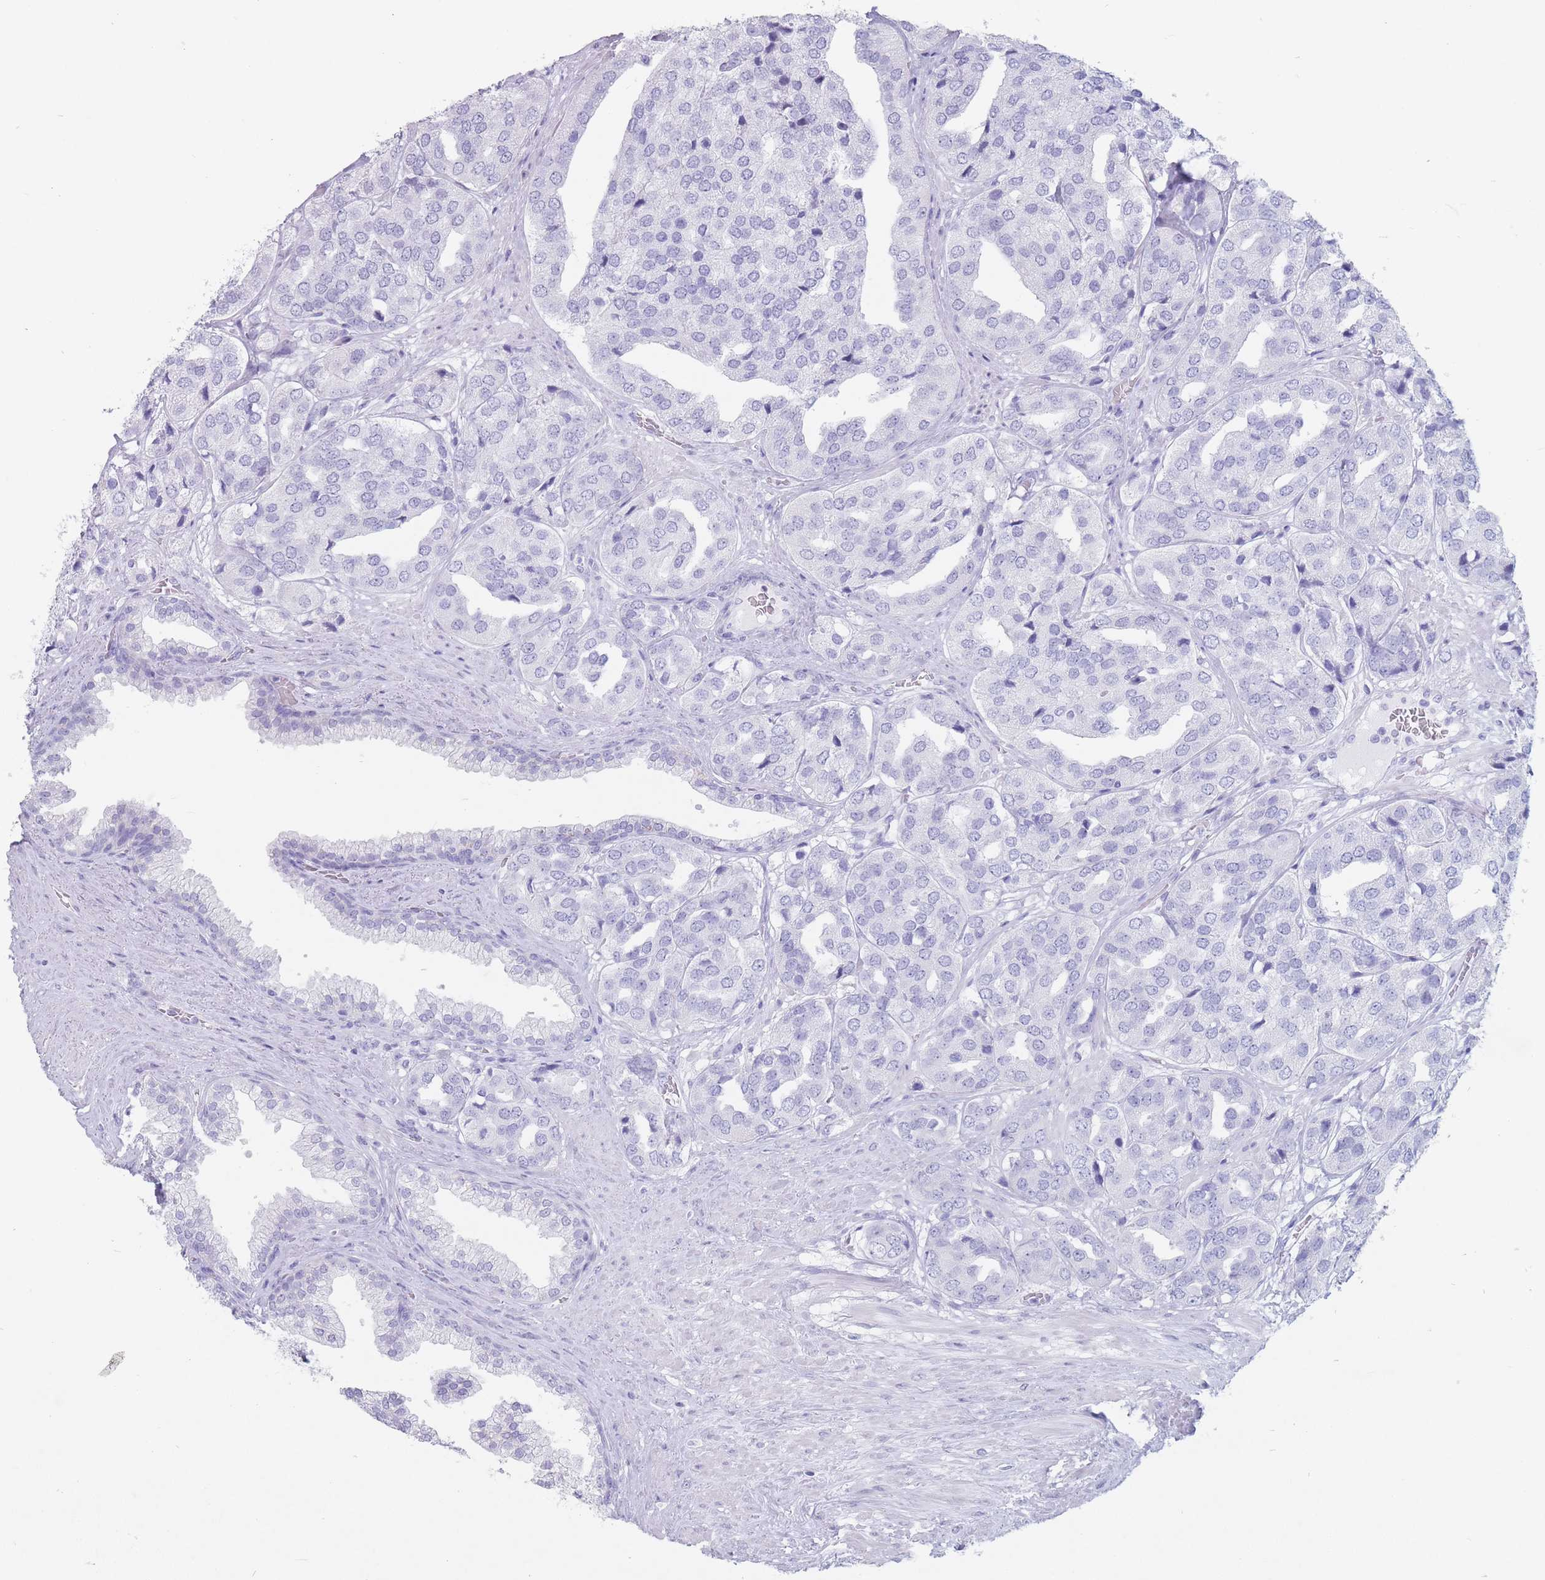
{"staining": {"intensity": "negative", "quantity": "none", "location": "none"}, "tissue": "prostate cancer", "cell_type": "Tumor cells", "image_type": "cancer", "snomed": [{"axis": "morphology", "description": "Adenocarcinoma, High grade"}, {"axis": "topography", "description": "Prostate"}], "caption": "Tumor cells are negative for protein expression in human prostate cancer (adenocarcinoma (high-grade)). (Brightfield microscopy of DAB immunohistochemistry (IHC) at high magnification).", "gene": "ST3GAL5", "patient": {"sex": "male", "age": 63}}